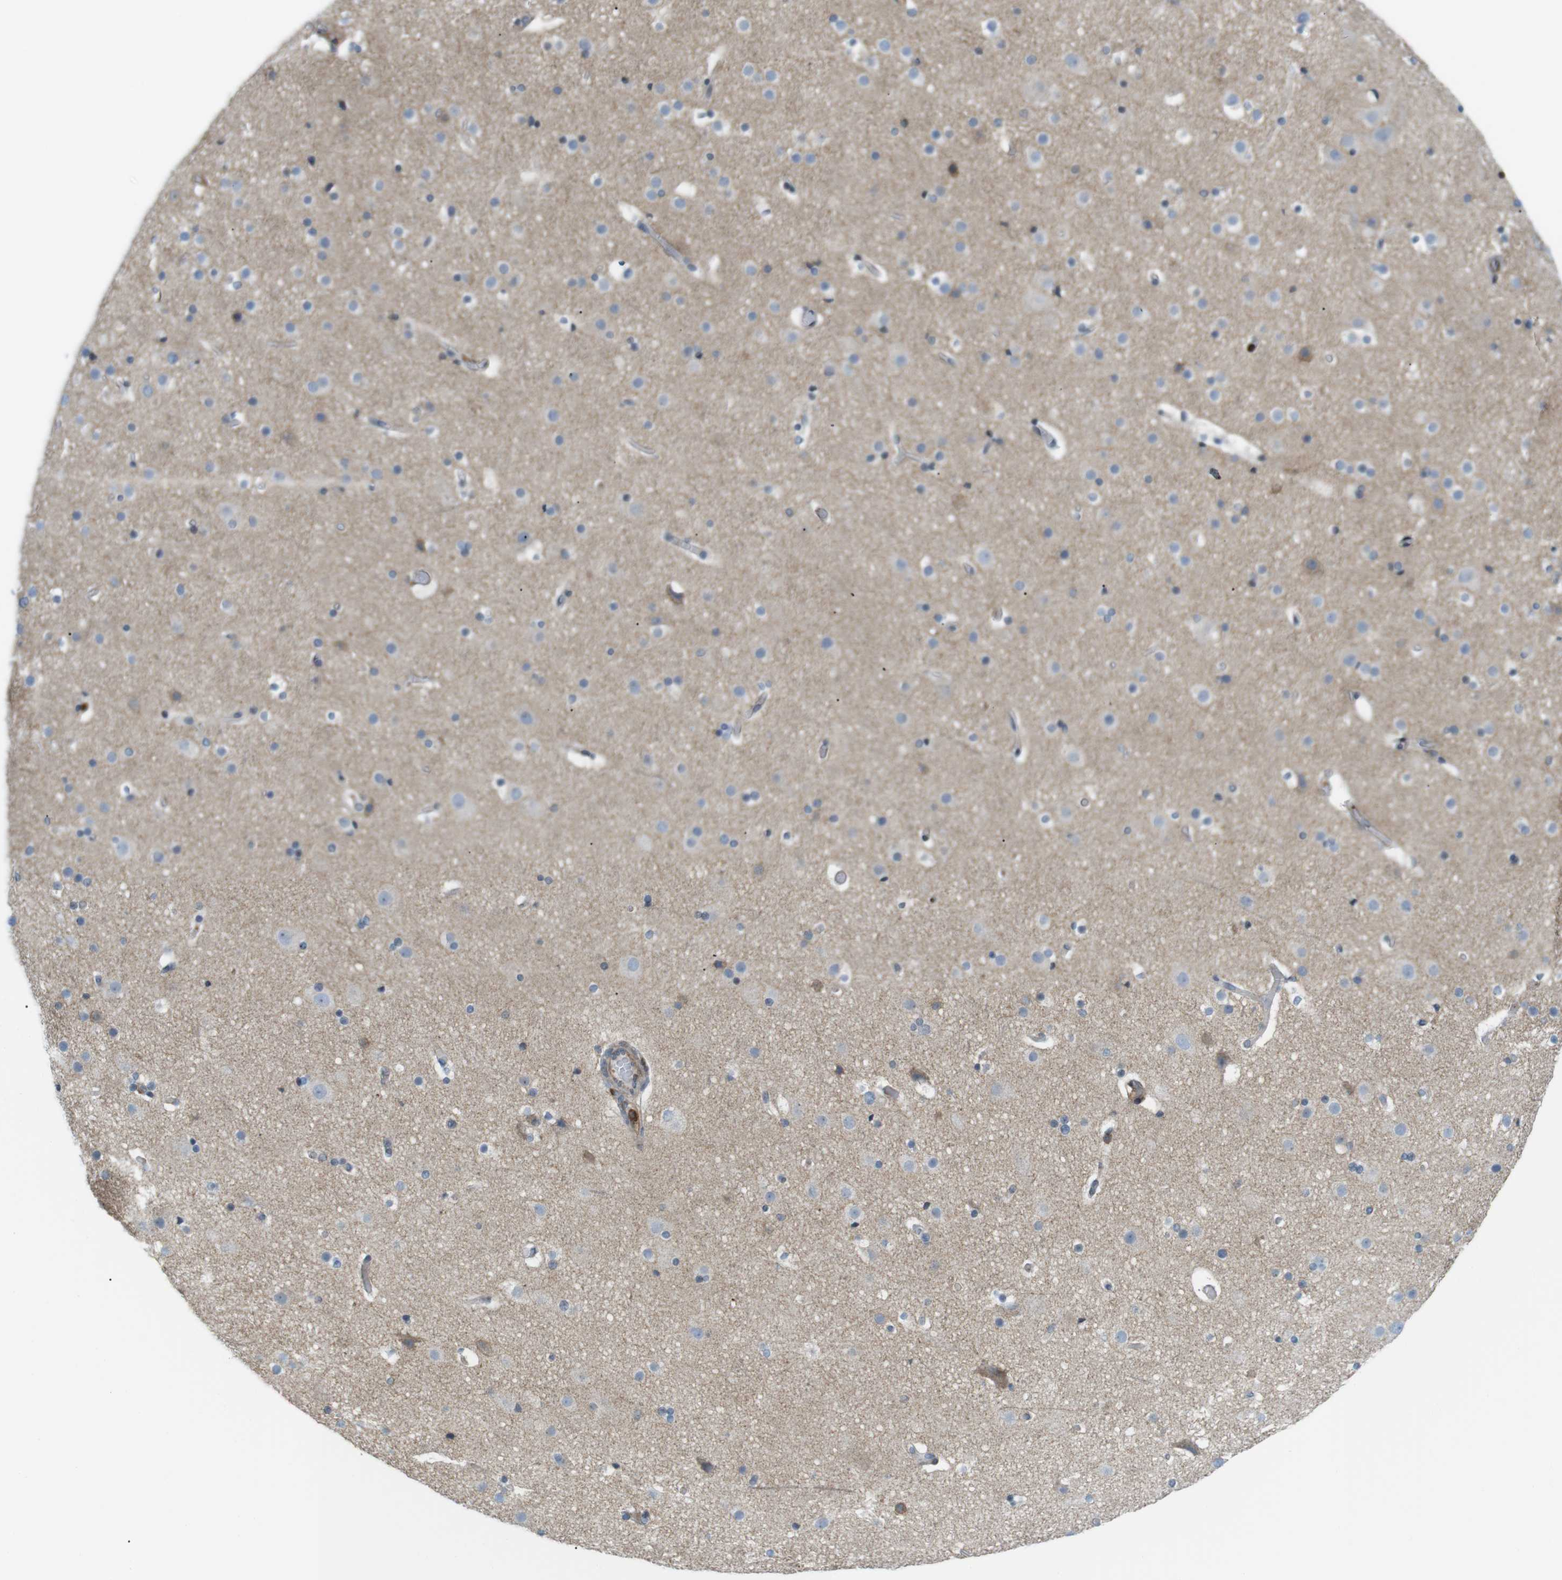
{"staining": {"intensity": "negative", "quantity": "none", "location": "none"}, "tissue": "cerebral cortex", "cell_type": "Endothelial cells", "image_type": "normal", "snomed": [{"axis": "morphology", "description": "Normal tissue, NOS"}, {"axis": "topography", "description": "Cerebral cortex"}], "caption": "There is no significant positivity in endothelial cells of cerebral cortex. The staining was performed using DAB (3,3'-diaminobenzidine) to visualize the protein expression in brown, while the nuclei were stained in blue with hematoxylin (Magnification: 20x).", "gene": "FLII", "patient": {"sex": "male", "age": 57}}